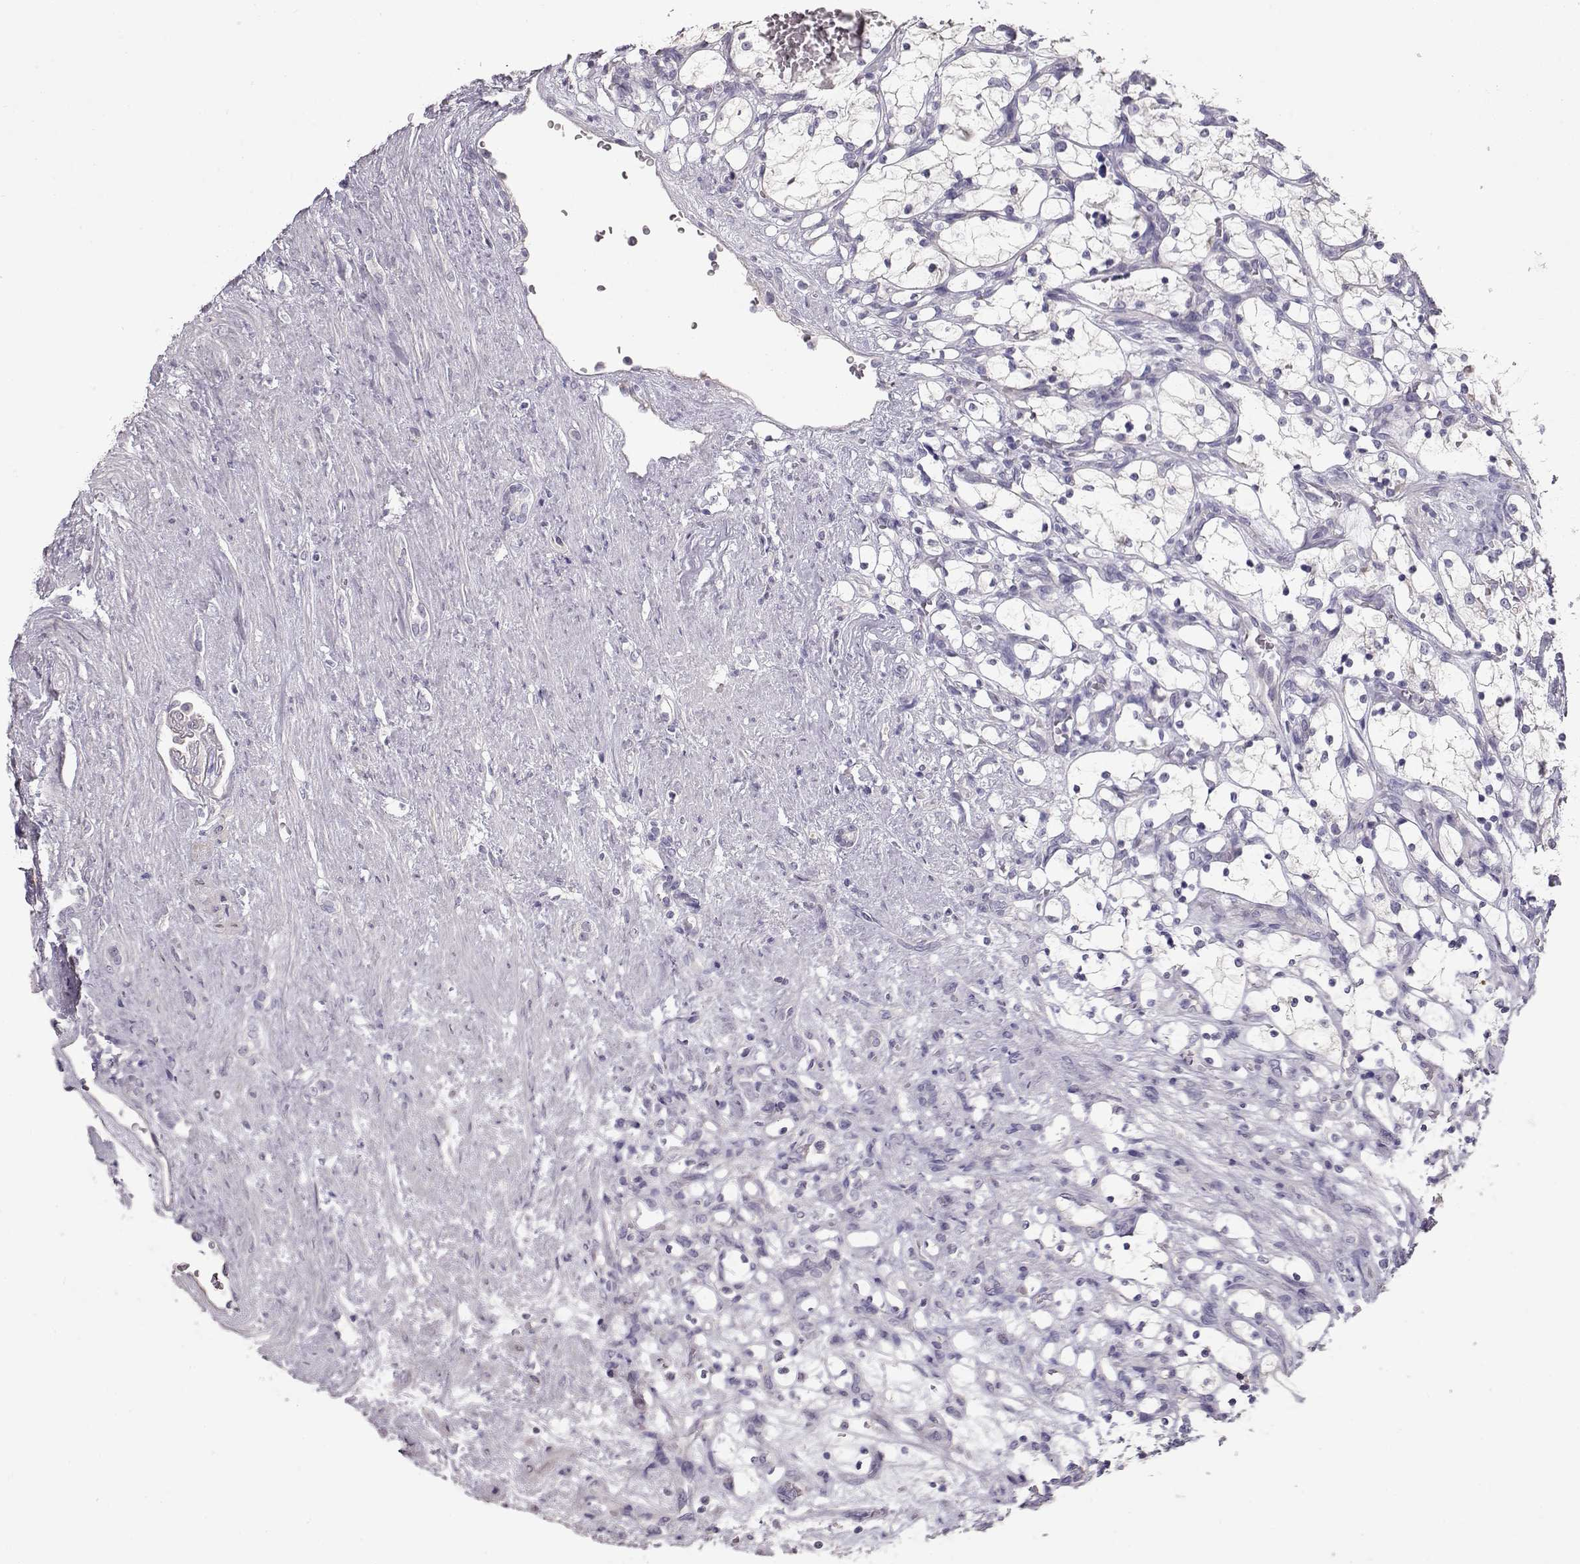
{"staining": {"intensity": "negative", "quantity": "none", "location": "none"}, "tissue": "renal cancer", "cell_type": "Tumor cells", "image_type": "cancer", "snomed": [{"axis": "morphology", "description": "Adenocarcinoma, NOS"}, {"axis": "topography", "description": "Kidney"}], "caption": "An immunohistochemistry micrograph of adenocarcinoma (renal) is shown. There is no staining in tumor cells of adenocarcinoma (renal).", "gene": "SLC18A1", "patient": {"sex": "female", "age": 69}}